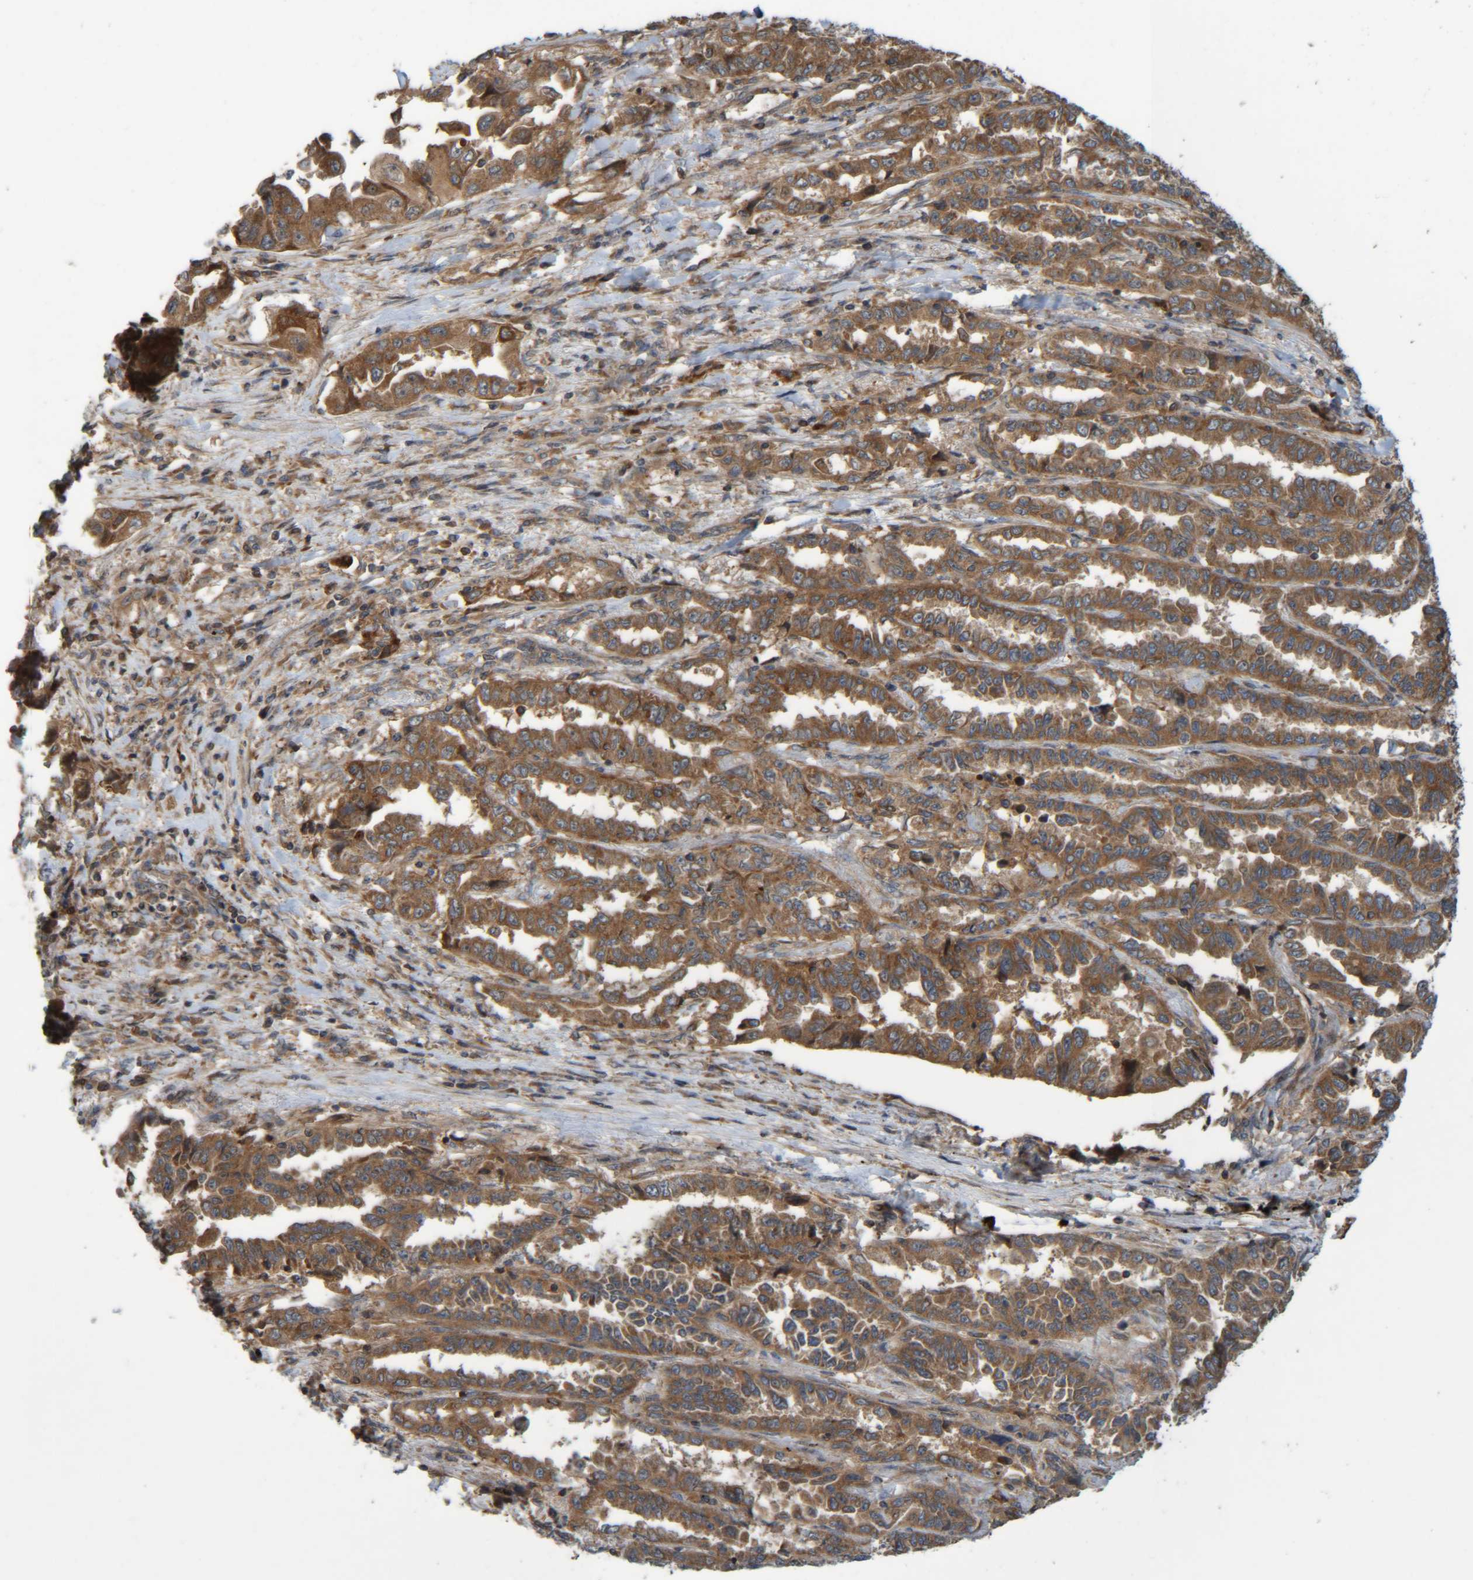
{"staining": {"intensity": "strong", "quantity": ">75%", "location": "cytoplasmic/membranous"}, "tissue": "lung cancer", "cell_type": "Tumor cells", "image_type": "cancer", "snomed": [{"axis": "morphology", "description": "Adenocarcinoma, NOS"}, {"axis": "topography", "description": "Lung"}], "caption": "Immunohistochemical staining of lung cancer (adenocarcinoma) shows strong cytoplasmic/membranous protein positivity in about >75% of tumor cells.", "gene": "CCDC57", "patient": {"sex": "female", "age": 51}}